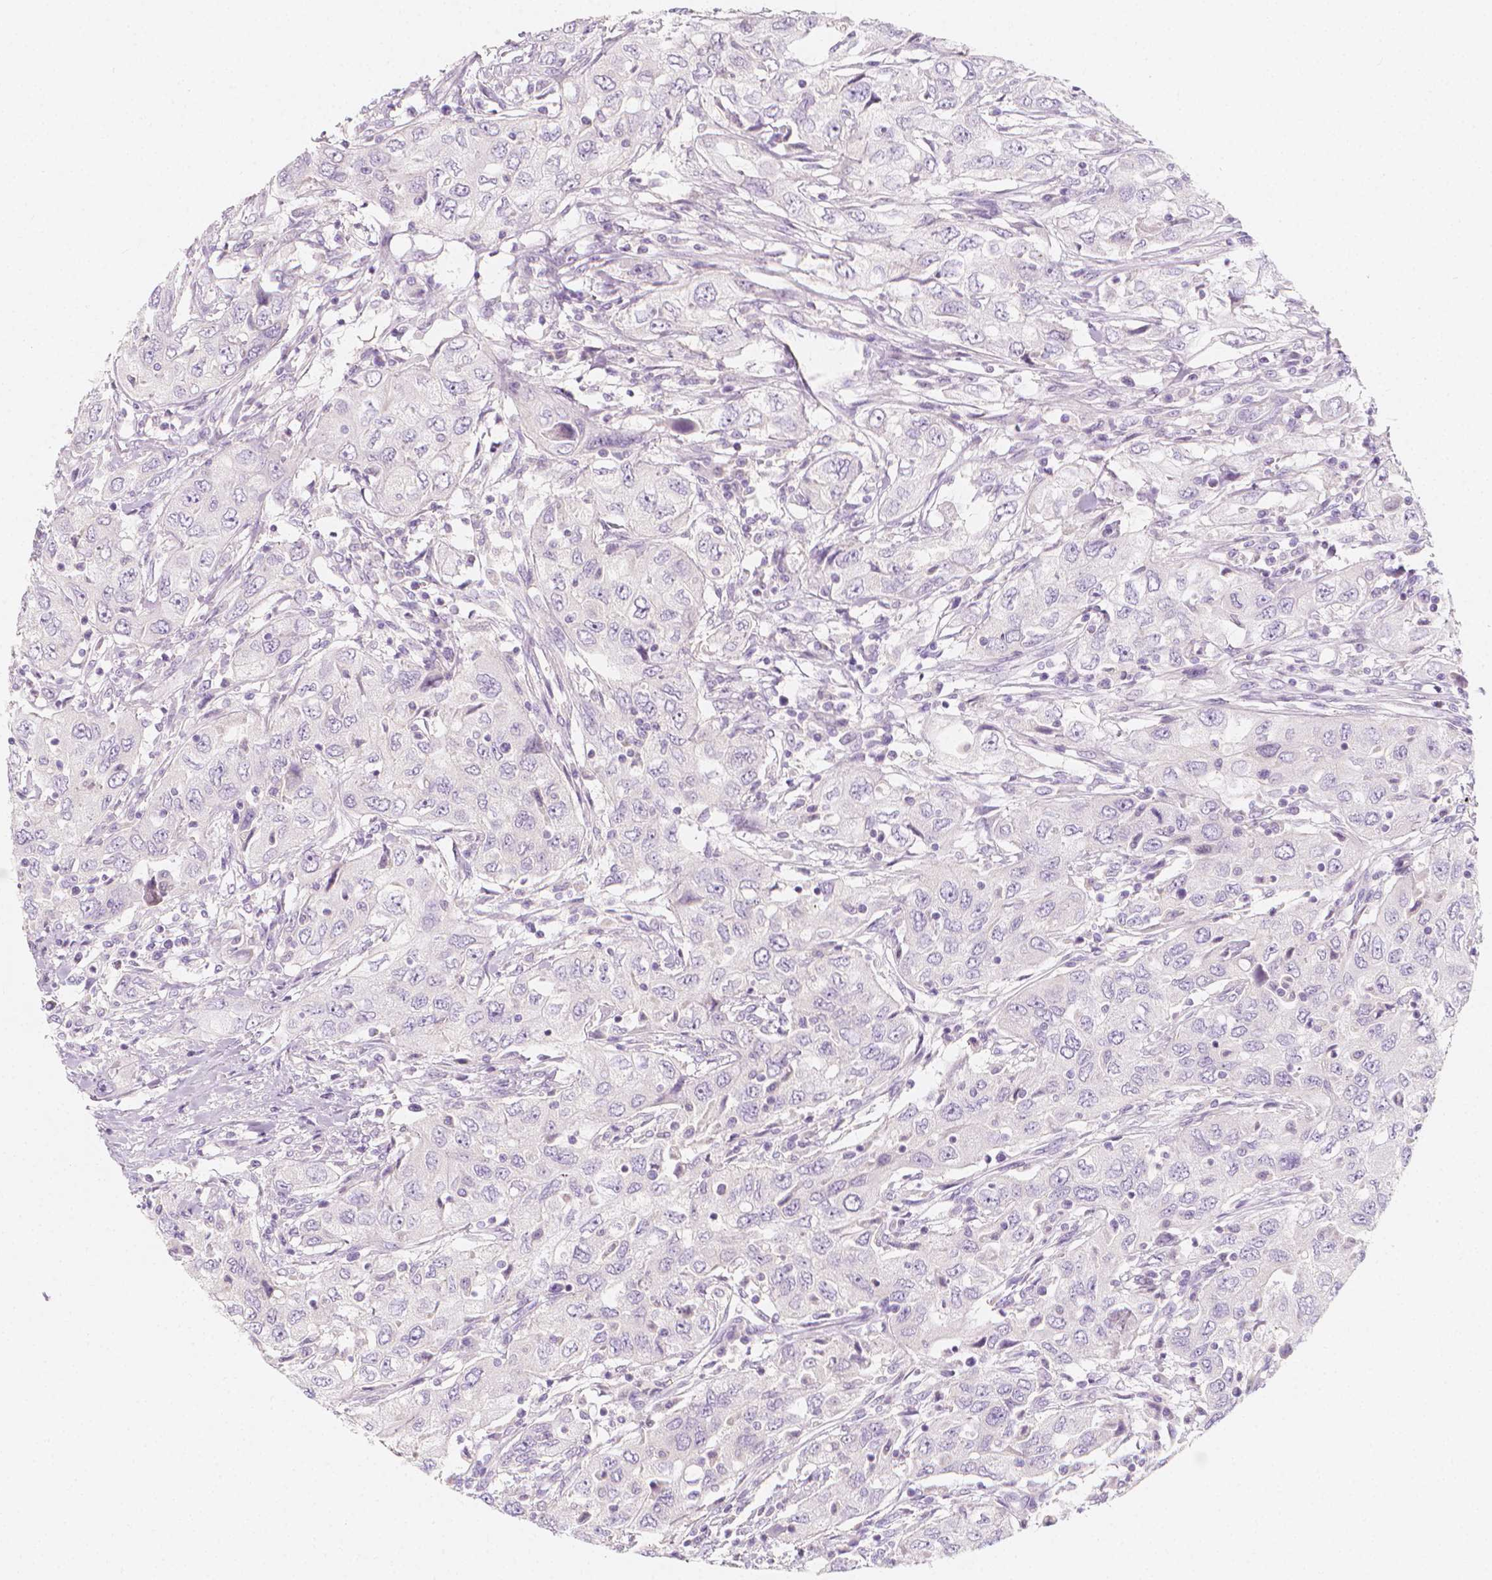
{"staining": {"intensity": "negative", "quantity": "none", "location": "none"}, "tissue": "urothelial cancer", "cell_type": "Tumor cells", "image_type": "cancer", "snomed": [{"axis": "morphology", "description": "Urothelial carcinoma, High grade"}, {"axis": "topography", "description": "Urinary bladder"}], "caption": "Immunohistochemistry (IHC) image of neoplastic tissue: human high-grade urothelial carcinoma stained with DAB (3,3'-diaminobenzidine) reveals no significant protein staining in tumor cells.", "gene": "RBFOX1", "patient": {"sex": "male", "age": 76}}